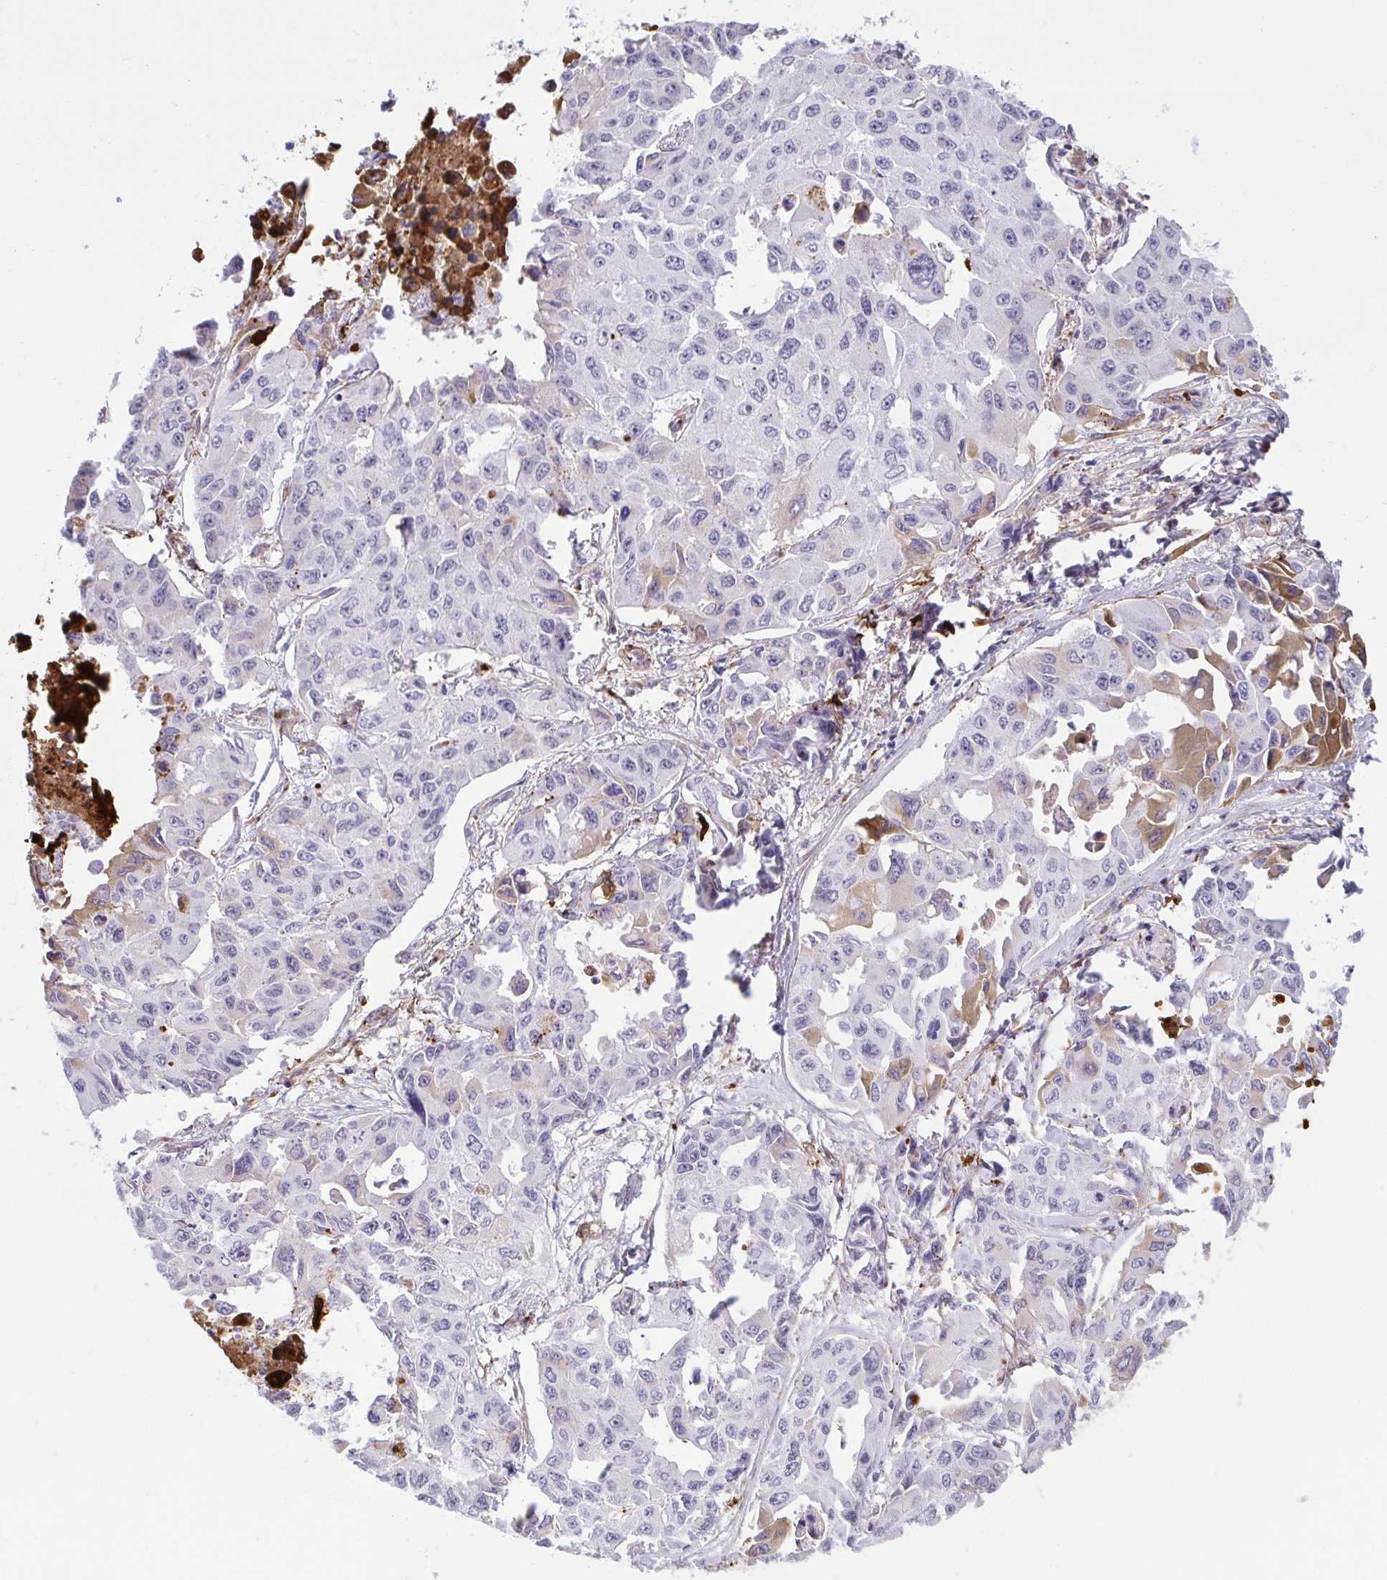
{"staining": {"intensity": "moderate", "quantity": "<25%", "location": "cytoplasmic/membranous"}, "tissue": "lung cancer", "cell_type": "Tumor cells", "image_type": "cancer", "snomed": [{"axis": "morphology", "description": "Adenocarcinoma, NOS"}, {"axis": "topography", "description": "Lung"}], "caption": "Moderate cytoplasmic/membranous protein expression is present in about <25% of tumor cells in lung cancer. (Stains: DAB (3,3'-diaminobenzidine) in brown, nuclei in blue, Microscopy: brightfield microscopy at high magnification).", "gene": "F2", "patient": {"sex": "male", "age": 64}}